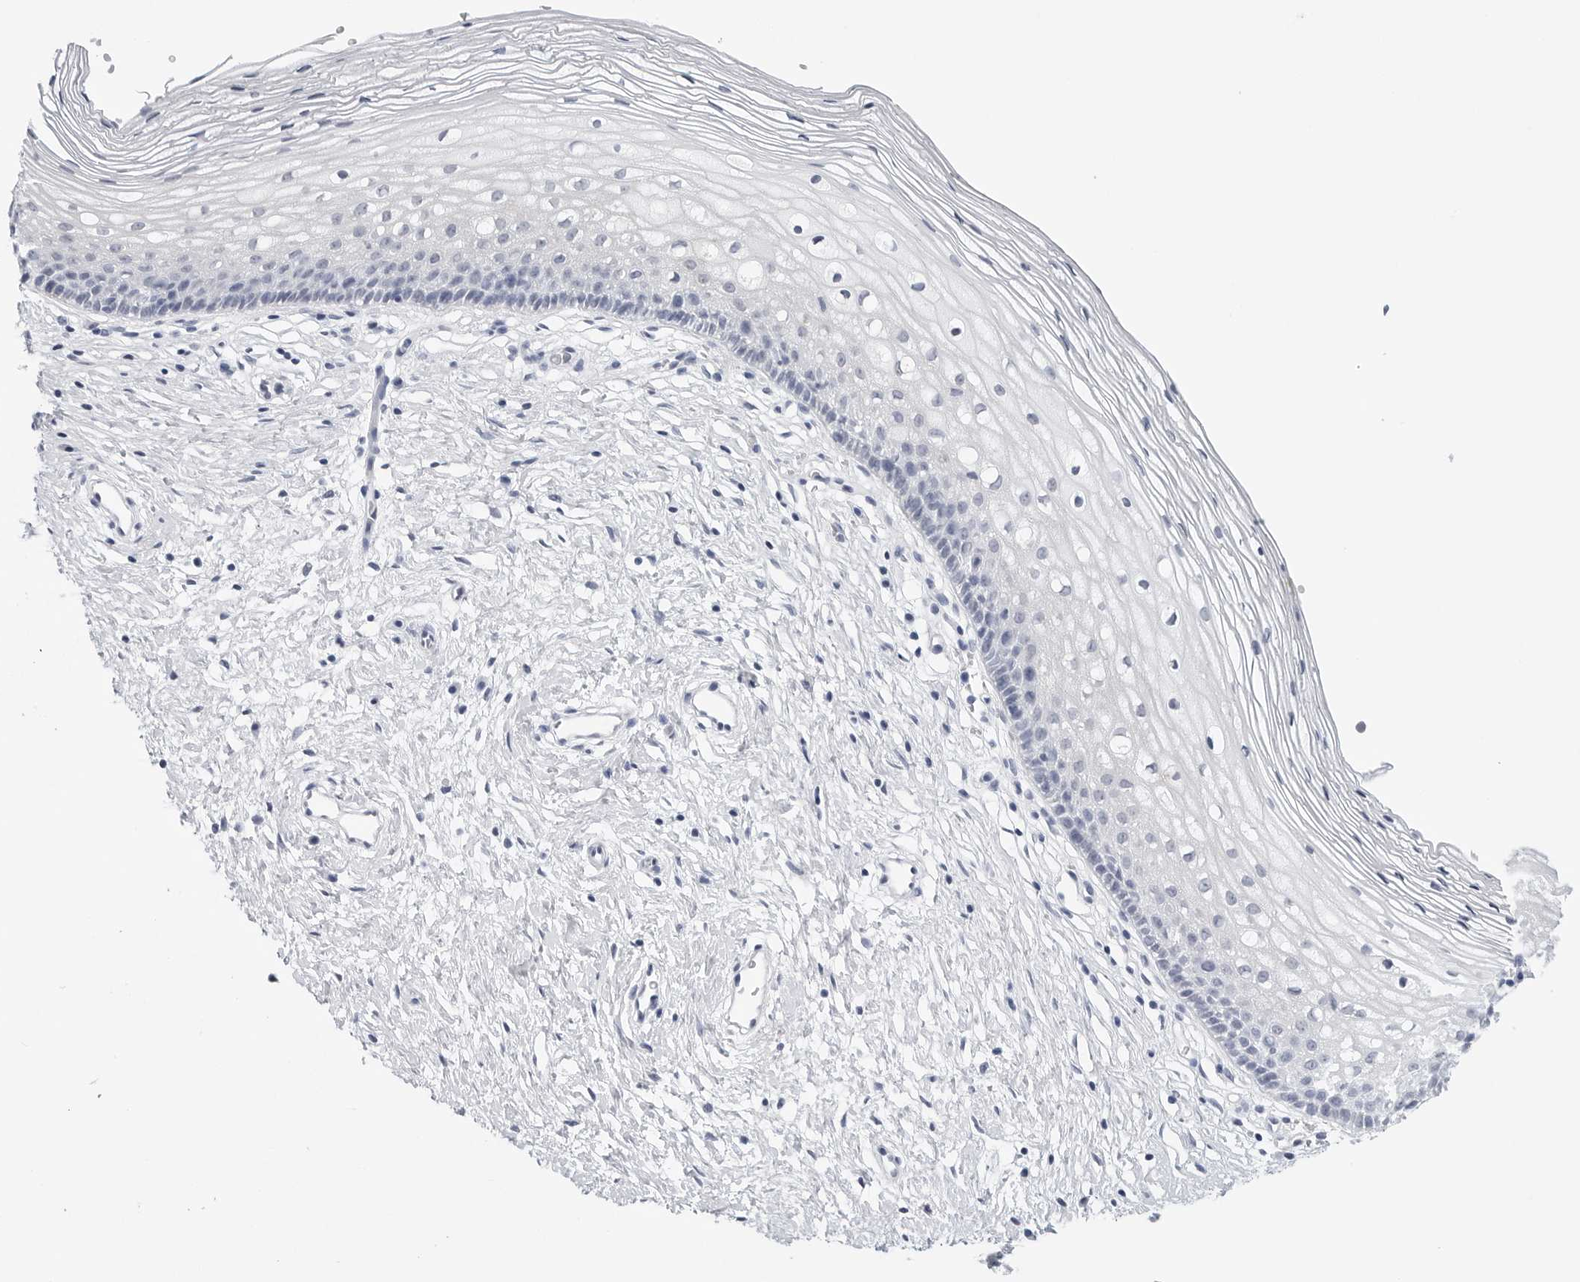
{"staining": {"intensity": "negative", "quantity": "none", "location": "none"}, "tissue": "cervix", "cell_type": "Glandular cells", "image_type": "normal", "snomed": [{"axis": "morphology", "description": "Normal tissue, NOS"}, {"axis": "topography", "description": "Cervix"}], "caption": "Immunohistochemistry (IHC) of normal cervix shows no expression in glandular cells.", "gene": "SLC19A1", "patient": {"sex": "female", "age": 27}}